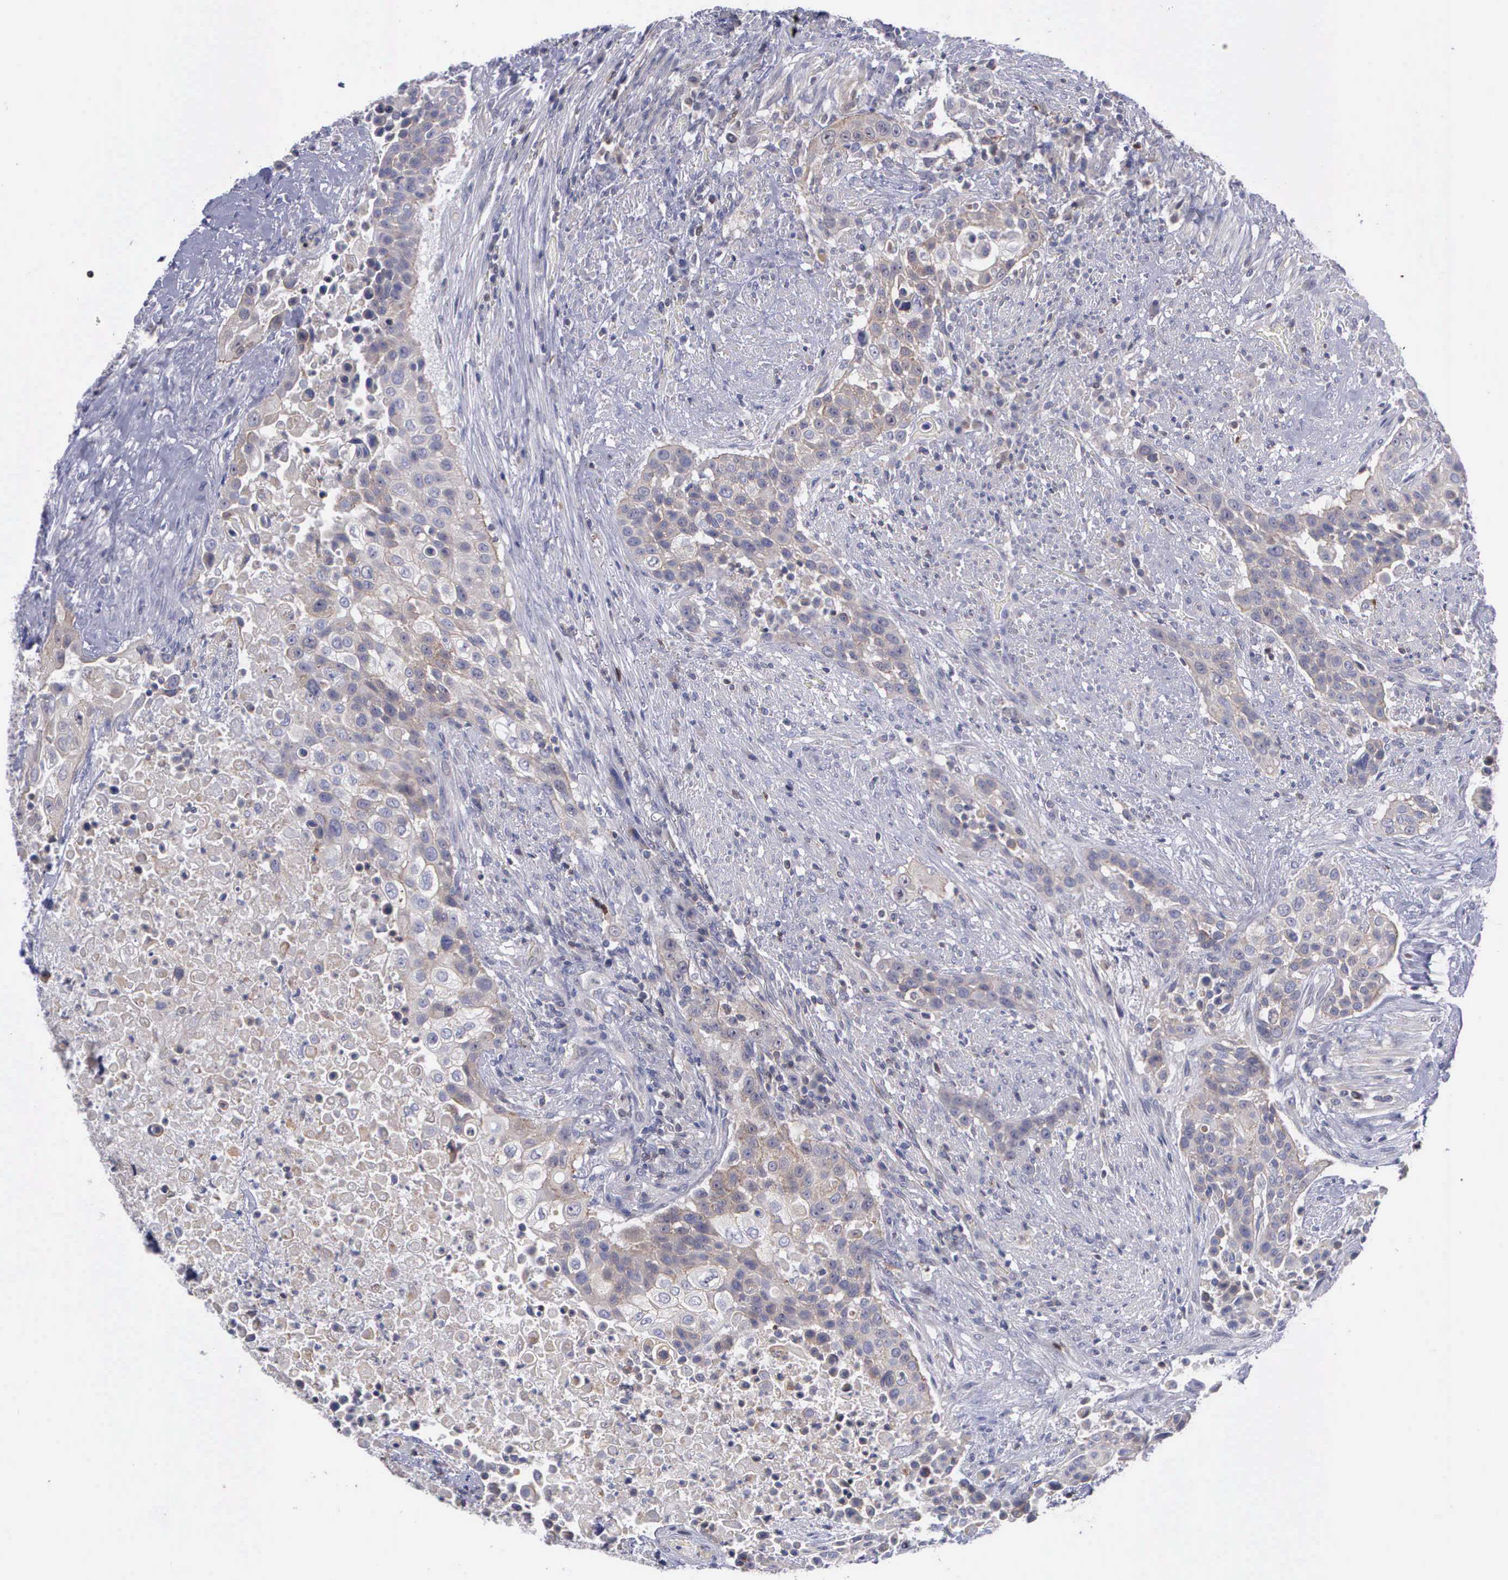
{"staining": {"intensity": "negative", "quantity": "none", "location": "none"}, "tissue": "urothelial cancer", "cell_type": "Tumor cells", "image_type": "cancer", "snomed": [{"axis": "morphology", "description": "Urothelial carcinoma, High grade"}, {"axis": "topography", "description": "Urinary bladder"}], "caption": "Immunohistochemical staining of human urothelial cancer reveals no significant staining in tumor cells.", "gene": "MICAL3", "patient": {"sex": "male", "age": 74}}